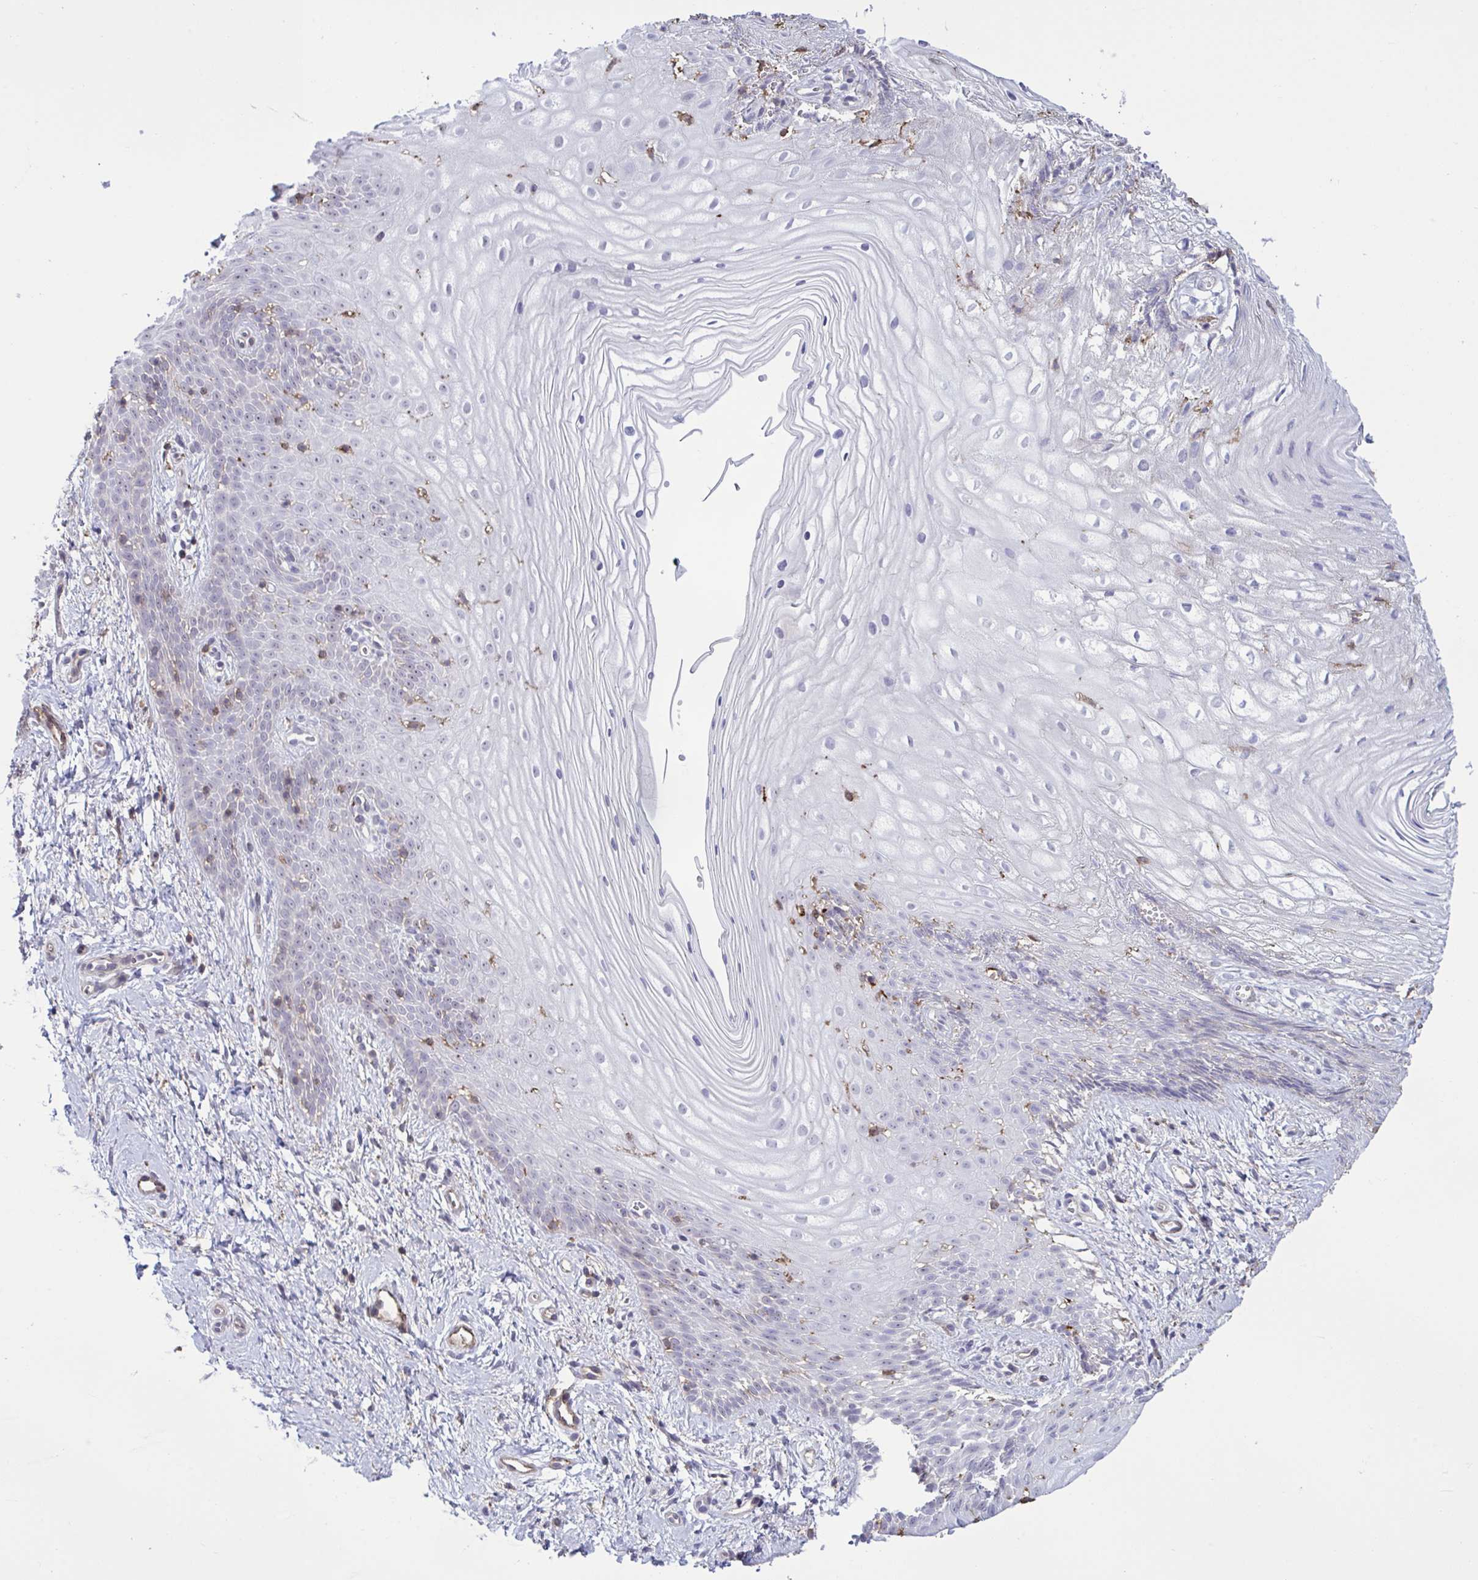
{"staining": {"intensity": "weak", "quantity": "<25%", "location": "cytoplasmic/membranous"}, "tissue": "vagina", "cell_type": "Squamous epithelial cells", "image_type": "normal", "snomed": [{"axis": "morphology", "description": "Normal tissue, NOS"}, {"axis": "topography", "description": "Vagina"}], "caption": "Immunohistochemical staining of unremarkable human vagina shows no significant staining in squamous epithelial cells.", "gene": "CD101", "patient": {"sex": "female", "age": 38}}